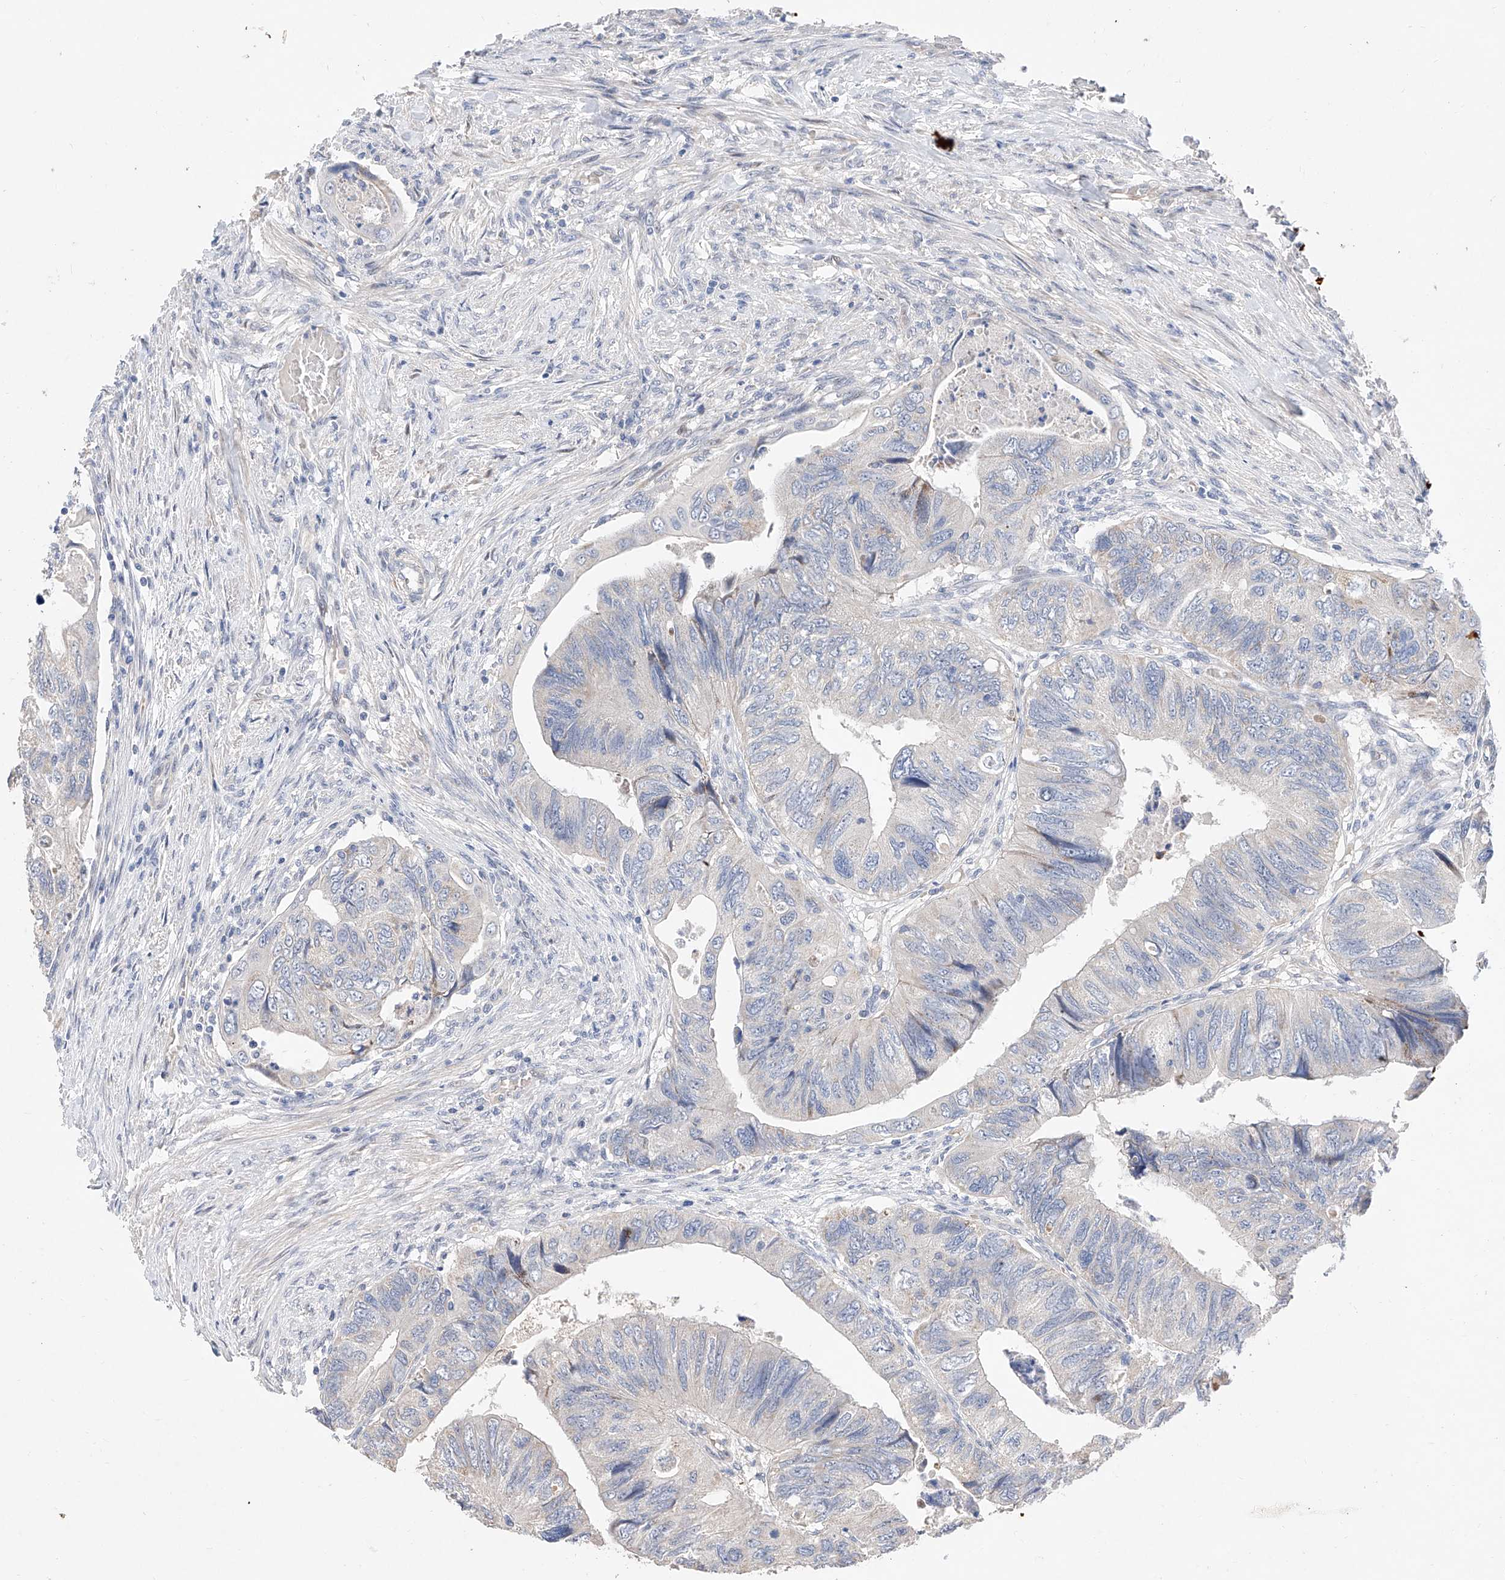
{"staining": {"intensity": "negative", "quantity": "none", "location": "none"}, "tissue": "colorectal cancer", "cell_type": "Tumor cells", "image_type": "cancer", "snomed": [{"axis": "morphology", "description": "Adenocarcinoma, NOS"}, {"axis": "topography", "description": "Rectum"}], "caption": "The image shows no staining of tumor cells in colorectal cancer (adenocarcinoma).", "gene": "FUCA2", "patient": {"sex": "male", "age": 63}}